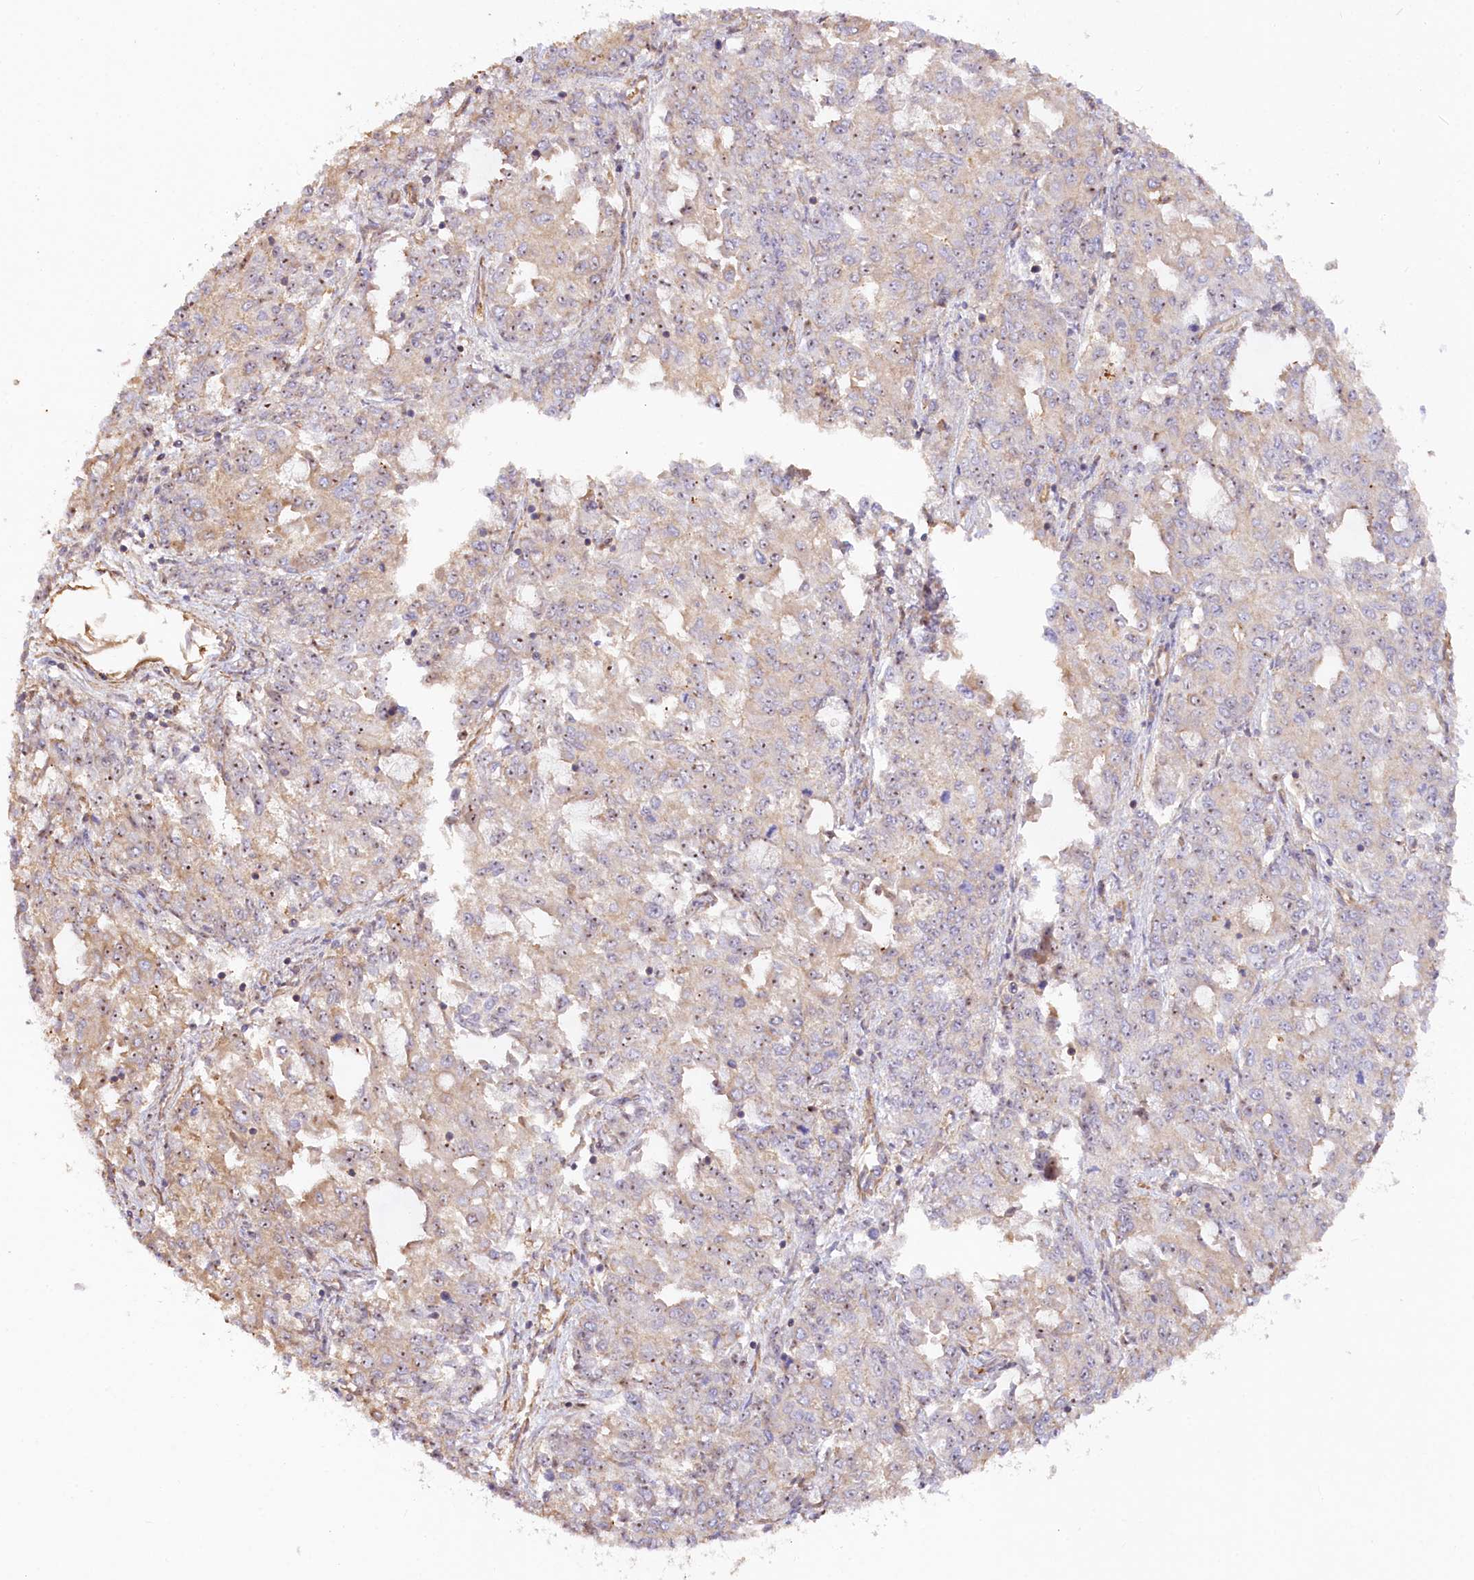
{"staining": {"intensity": "weak", "quantity": "<25%", "location": "cytoplasmic/membranous,nuclear"}, "tissue": "endometrial cancer", "cell_type": "Tumor cells", "image_type": "cancer", "snomed": [{"axis": "morphology", "description": "Adenocarcinoma, NOS"}, {"axis": "topography", "description": "Endometrium"}], "caption": "This is a micrograph of IHC staining of endometrial cancer (adenocarcinoma), which shows no positivity in tumor cells.", "gene": "WDR36", "patient": {"sex": "female", "age": 50}}